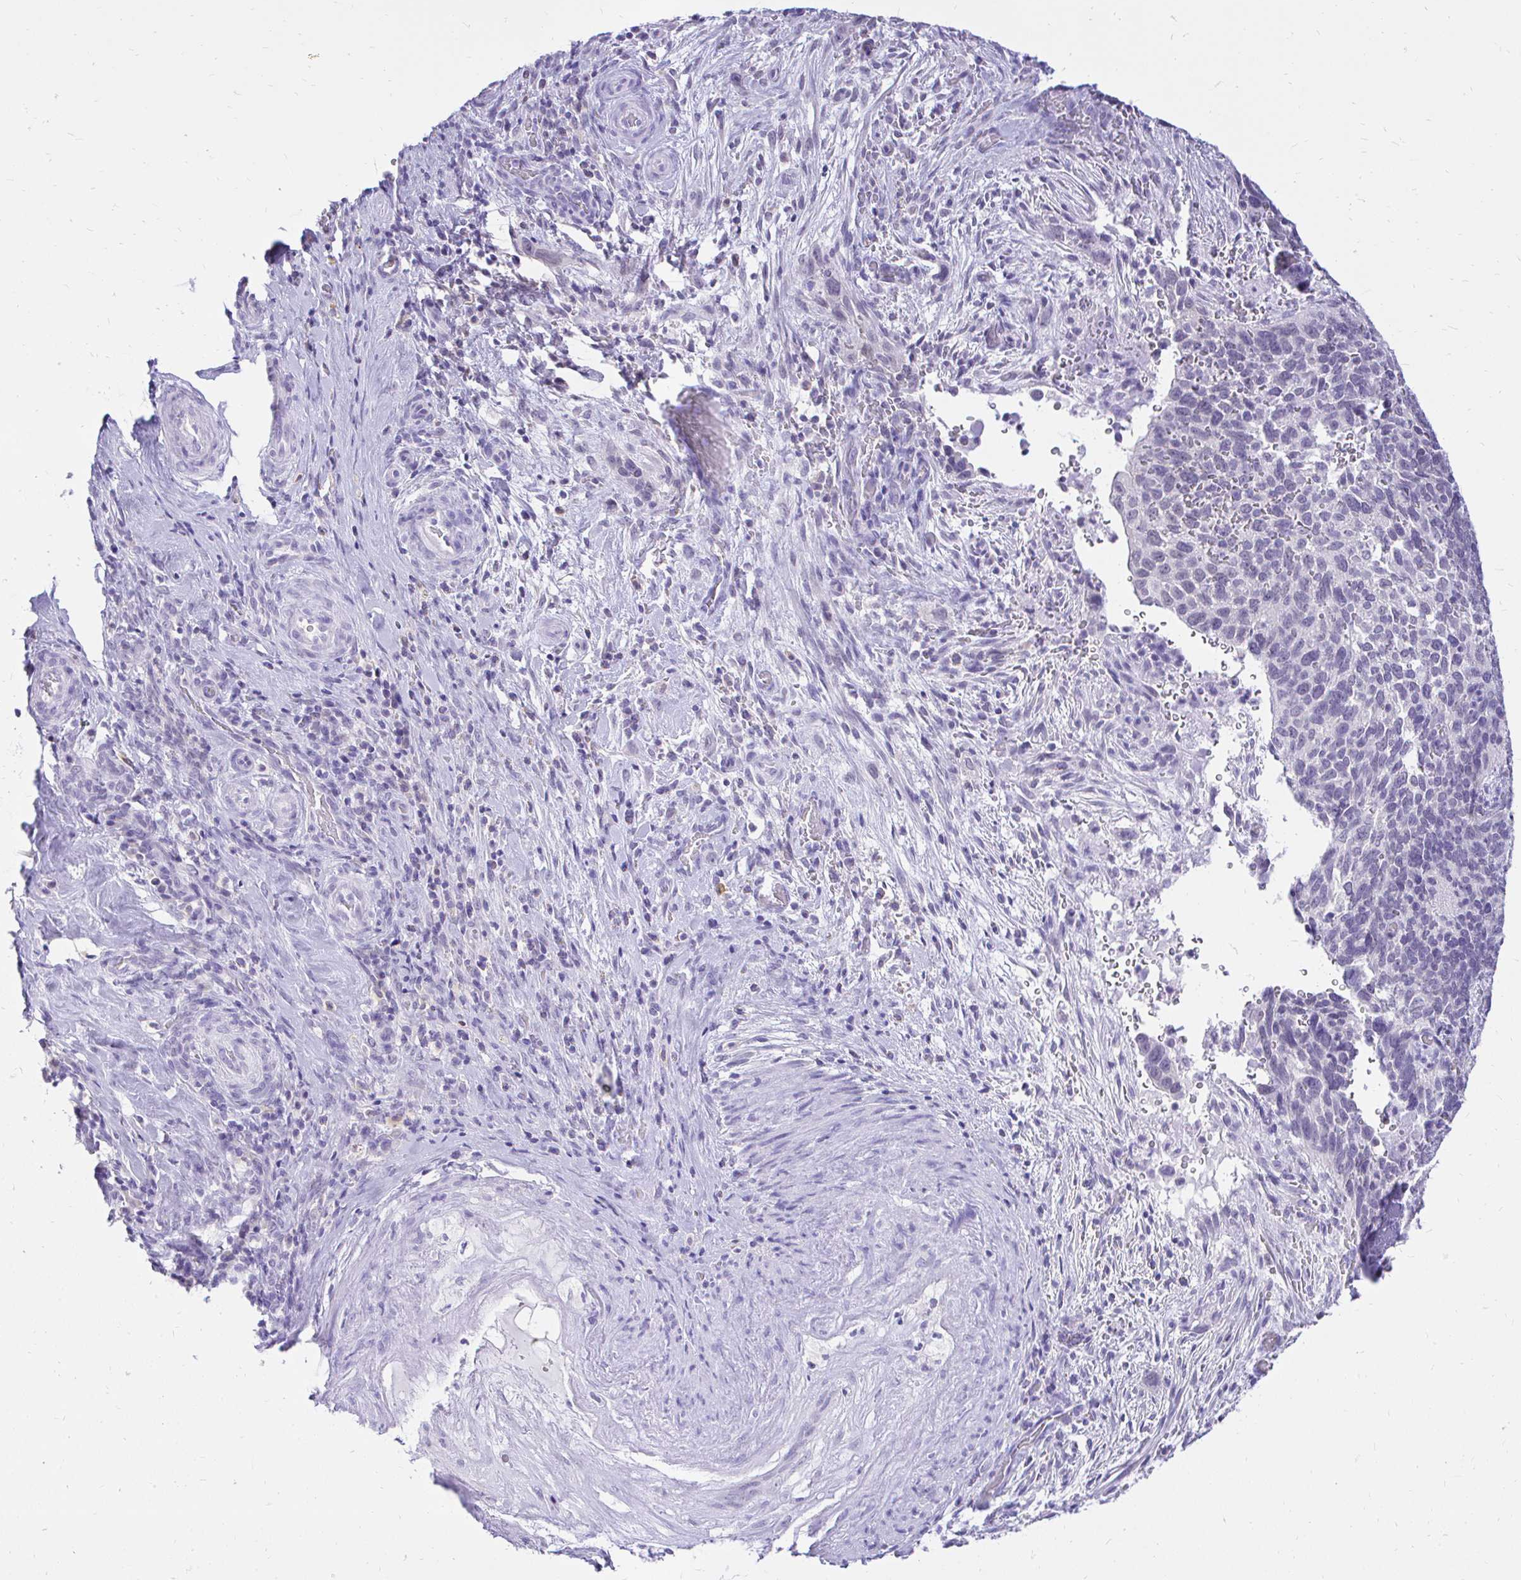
{"staining": {"intensity": "negative", "quantity": "none", "location": "none"}, "tissue": "cervical cancer", "cell_type": "Tumor cells", "image_type": "cancer", "snomed": [{"axis": "morphology", "description": "Squamous cell carcinoma, NOS"}, {"axis": "topography", "description": "Cervix"}], "caption": "Immunohistochemistry photomicrograph of neoplastic tissue: cervical cancer stained with DAB (3,3'-diaminobenzidine) exhibits no significant protein expression in tumor cells. (Stains: DAB immunohistochemistry with hematoxylin counter stain, Microscopy: brightfield microscopy at high magnification).", "gene": "FATE1", "patient": {"sex": "female", "age": 51}}